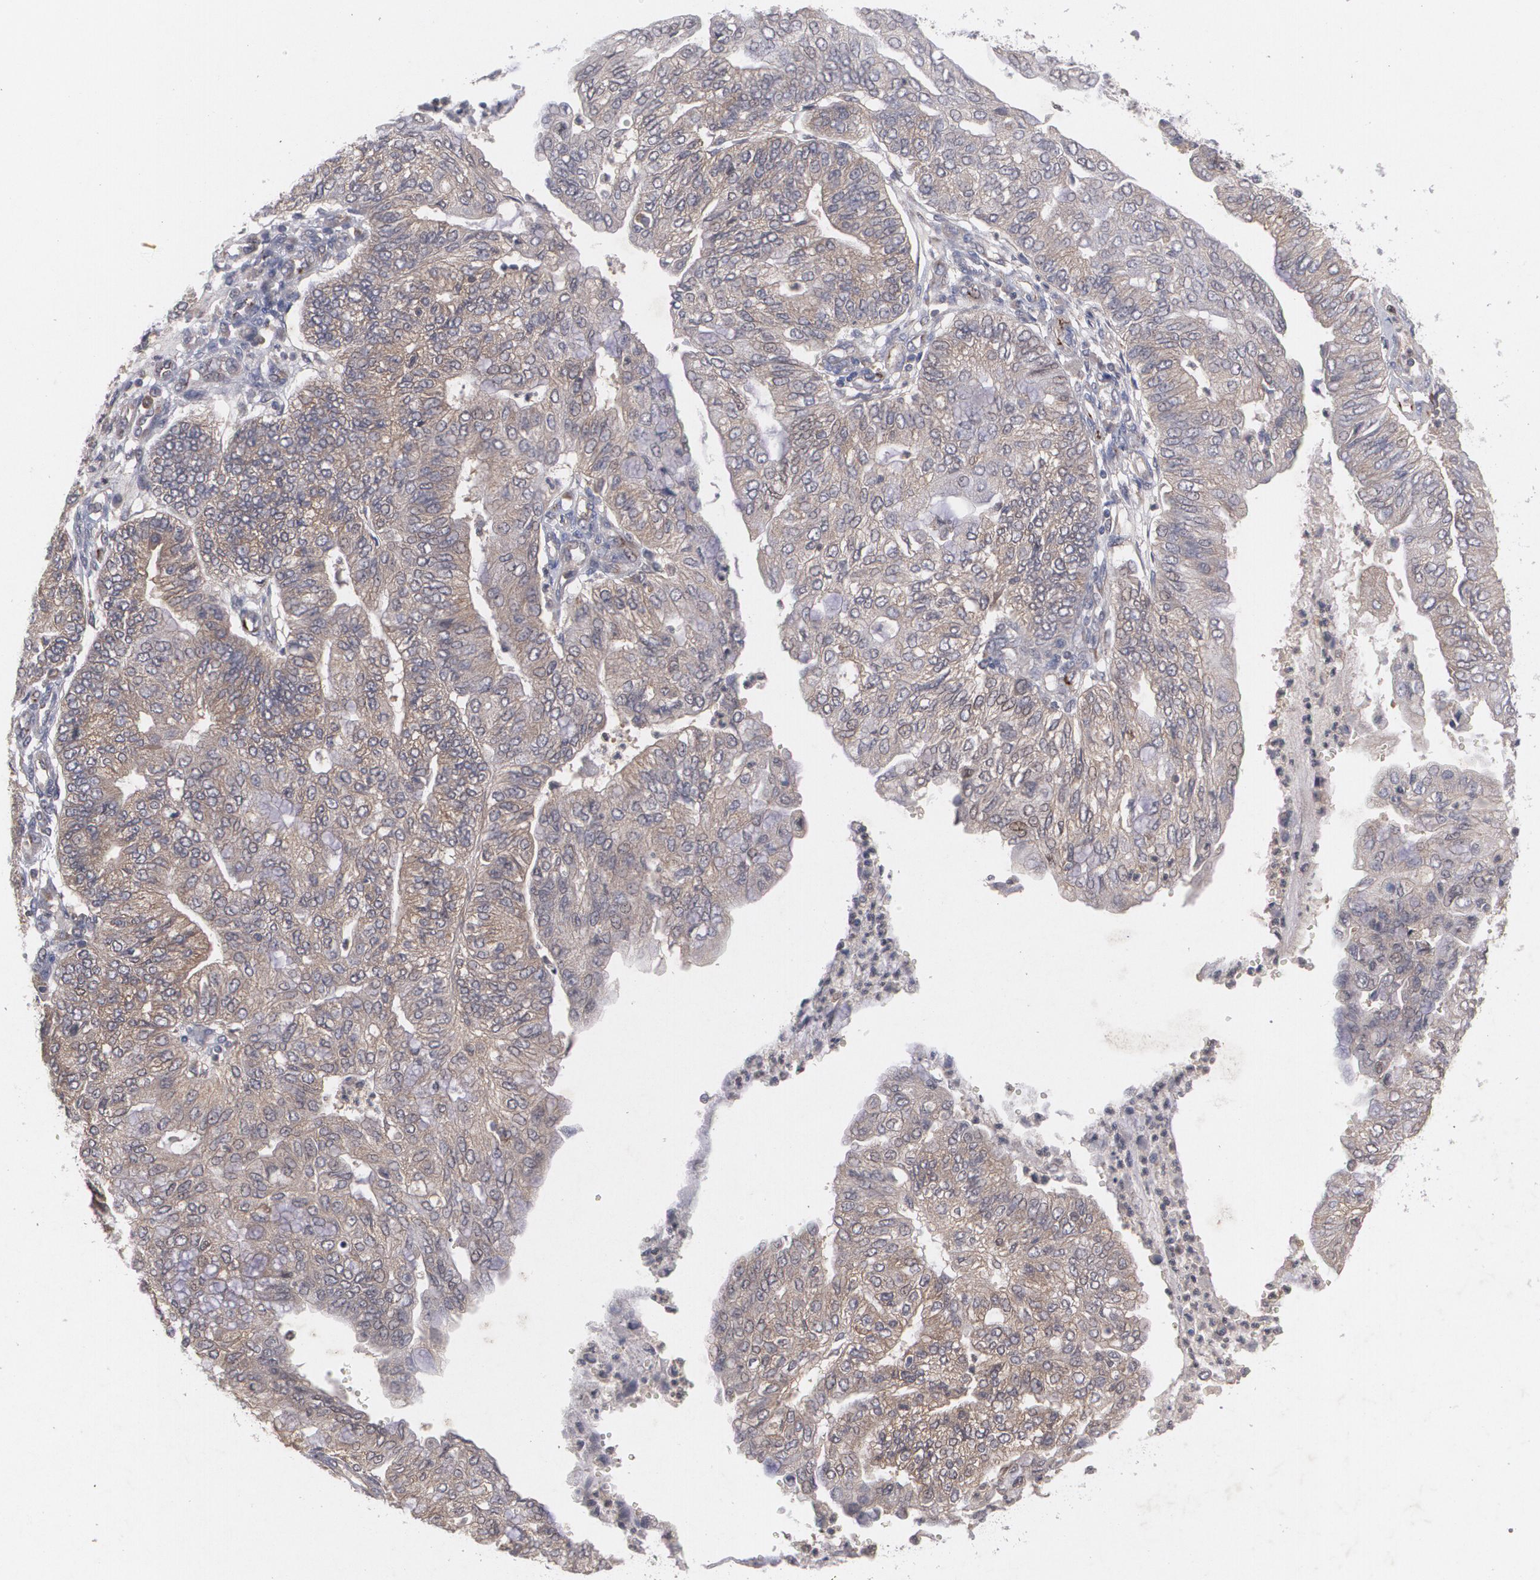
{"staining": {"intensity": "moderate", "quantity": ">75%", "location": "cytoplasmic/membranous"}, "tissue": "endometrial cancer", "cell_type": "Tumor cells", "image_type": "cancer", "snomed": [{"axis": "morphology", "description": "Adenocarcinoma, NOS"}, {"axis": "topography", "description": "Endometrium"}], "caption": "An immunohistochemistry photomicrograph of tumor tissue is shown. Protein staining in brown labels moderate cytoplasmic/membranous positivity in adenocarcinoma (endometrial) within tumor cells. (Stains: DAB in brown, nuclei in blue, Microscopy: brightfield microscopy at high magnification).", "gene": "HTT", "patient": {"sex": "female", "age": 59}}